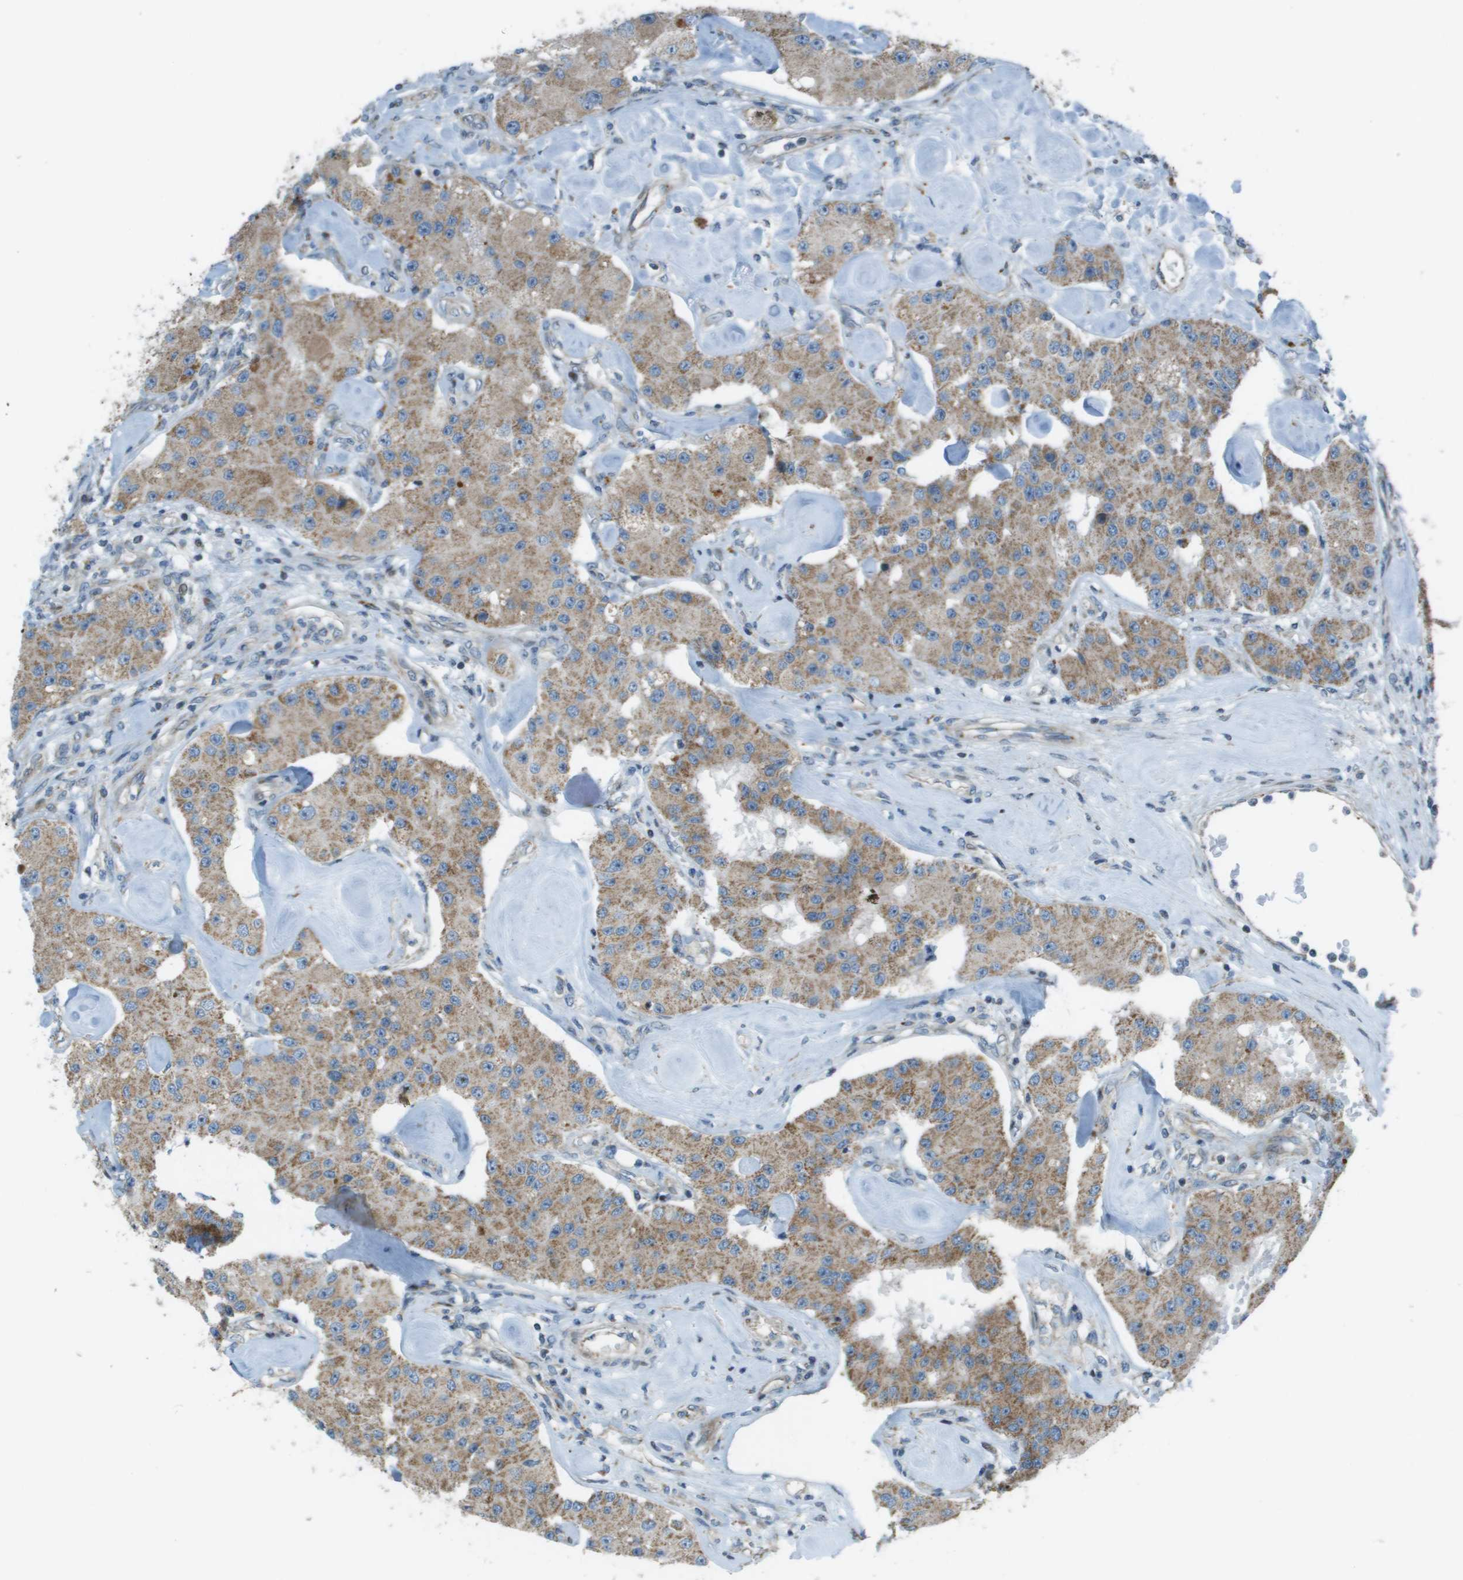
{"staining": {"intensity": "moderate", "quantity": ">75%", "location": "cytoplasmic/membranous"}, "tissue": "carcinoid", "cell_type": "Tumor cells", "image_type": "cancer", "snomed": [{"axis": "morphology", "description": "Carcinoid, malignant, NOS"}, {"axis": "topography", "description": "Pancreas"}], "caption": "Immunohistochemical staining of human carcinoid exhibits medium levels of moderate cytoplasmic/membranous protein expression in approximately >75% of tumor cells.", "gene": "MGAT3", "patient": {"sex": "male", "age": 41}}